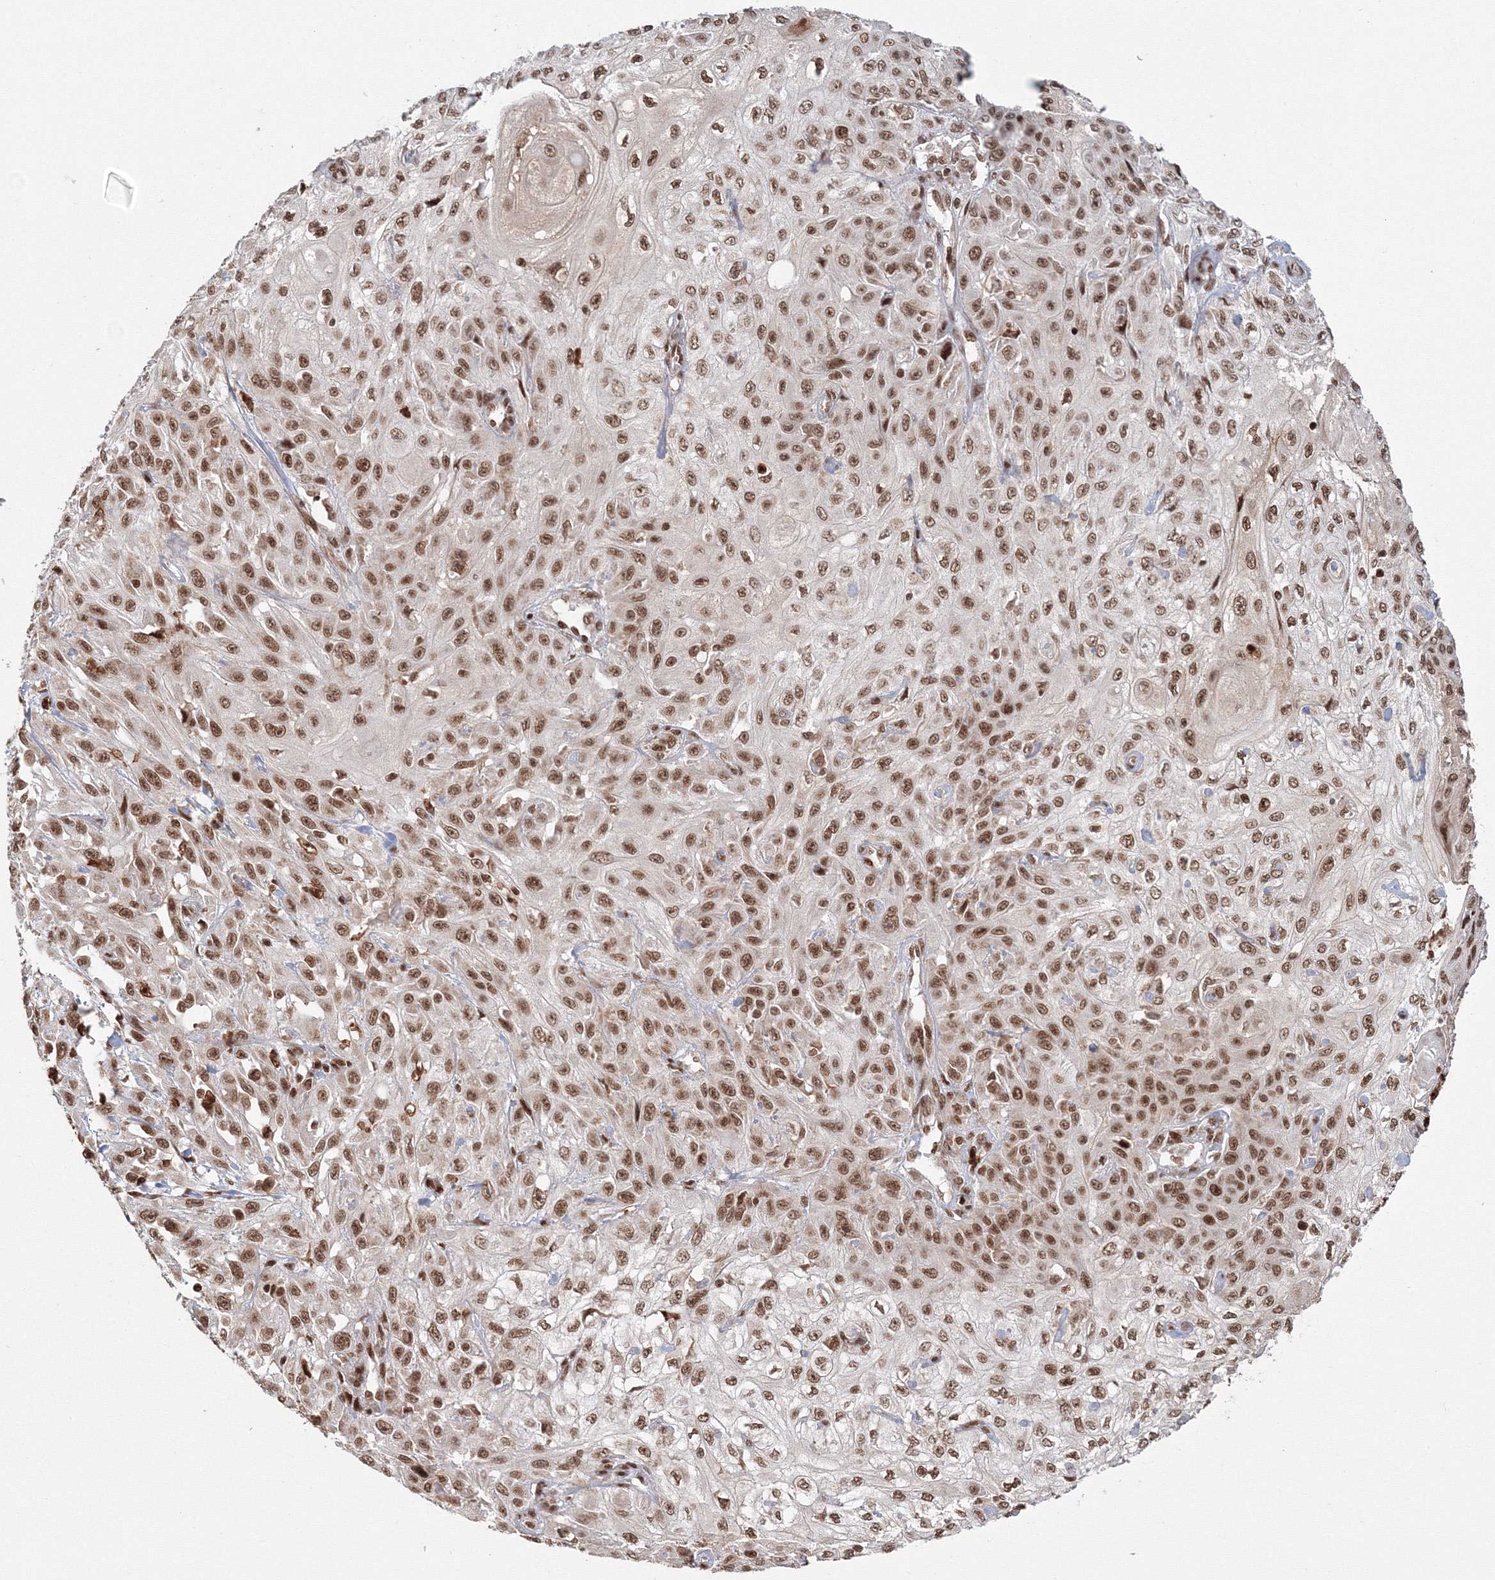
{"staining": {"intensity": "moderate", "quantity": ">75%", "location": "nuclear"}, "tissue": "skin cancer", "cell_type": "Tumor cells", "image_type": "cancer", "snomed": [{"axis": "morphology", "description": "Squamous cell carcinoma, NOS"}, {"axis": "morphology", "description": "Squamous cell carcinoma, metastatic, NOS"}, {"axis": "topography", "description": "Skin"}, {"axis": "topography", "description": "Lymph node"}], "caption": "Skin cancer (metastatic squamous cell carcinoma) was stained to show a protein in brown. There is medium levels of moderate nuclear expression in approximately >75% of tumor cells. (DAB (3,3'-diaminobenzidine) = brown stain, brightfield microscopy at high magnification).", "gene": "KIF20A", "patient": {"sex": "male", "age": 75}}